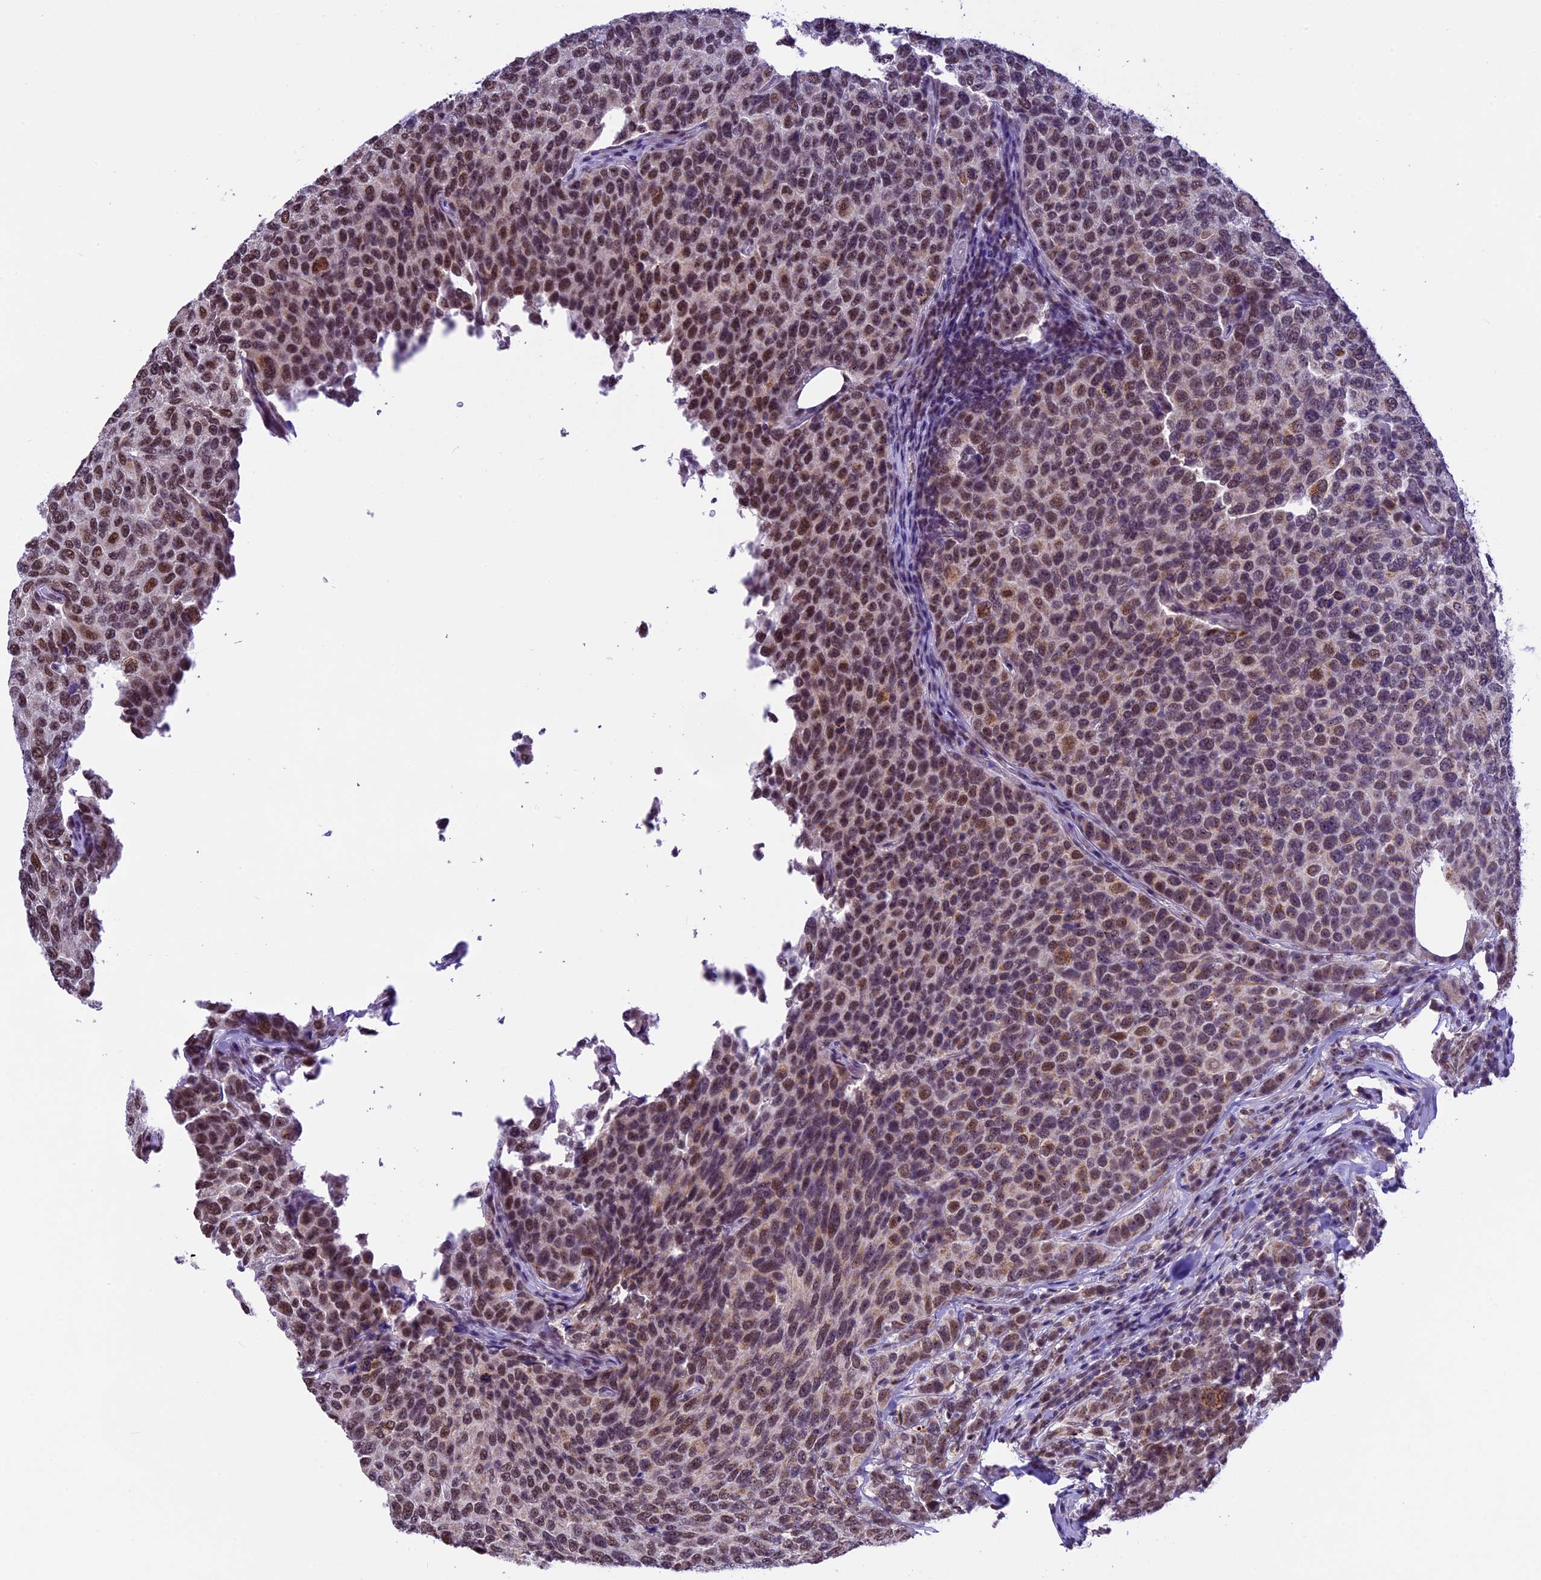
{"staining": {"intensity": "moderate", "quantity": ">75%", "location": "nuclear"}, "tissue": "breast cancer", "cell_type": "Tumor cells", "image_type": "cancer", "snomed": [{"axis": "morphology", "description": "Duct carcinoma"}, {"axis": "topography", "description": "Breast"}], "caption": "Protein staining of breast infiltrating ductal carcinoma tissue exhibits moderate nuclear positivity in approximately >75% of tumor cells. The staining was performed using DAB, with brown indicating positive protein expression. Nuclei are stained blue with hematoxylin.", "gene": "CARS2", "patient": {"sex": "female", "age": 55}}